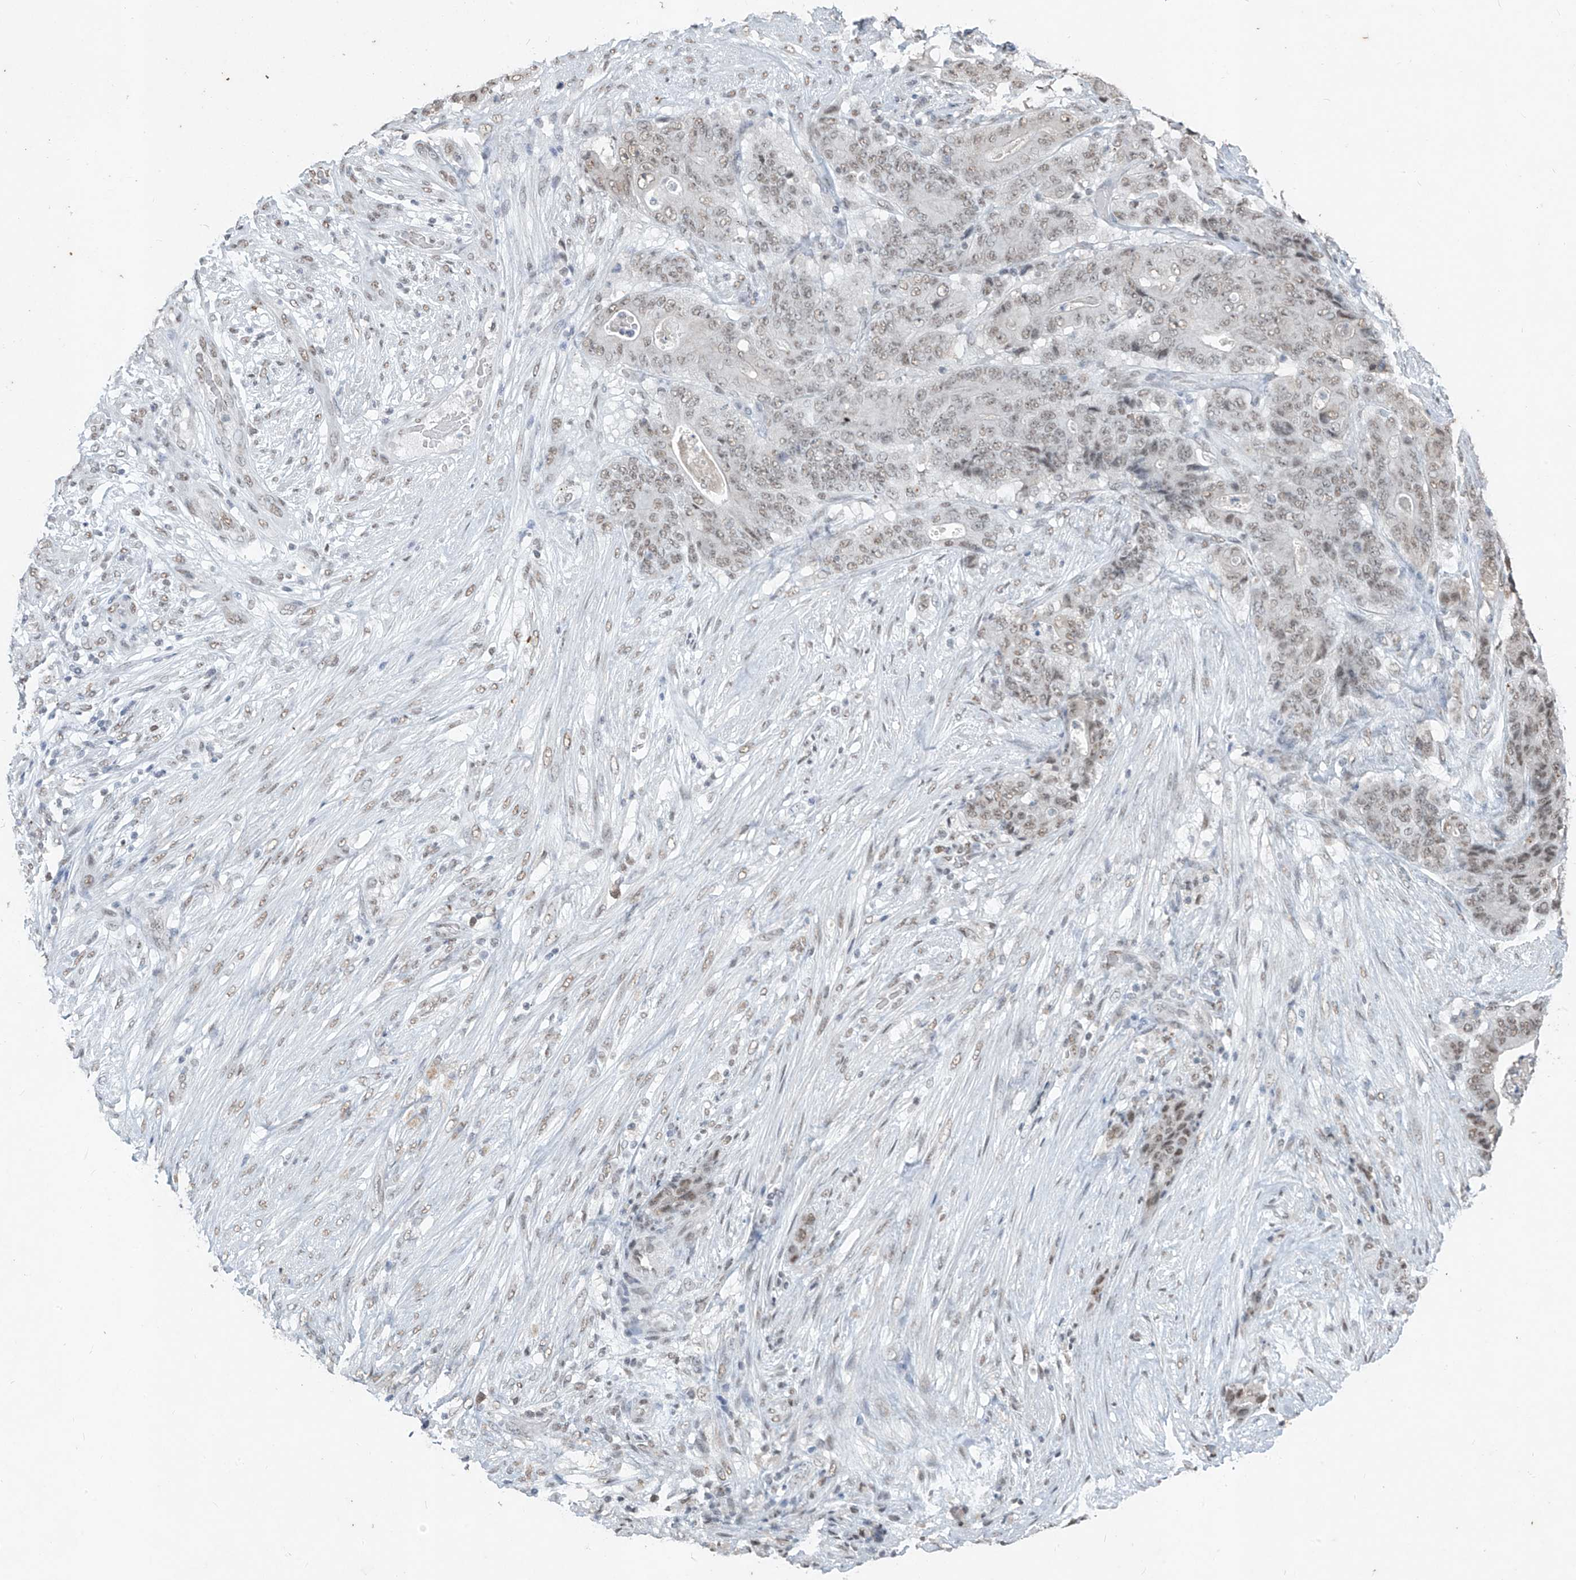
{"staining": {"intensity": "weak", "quantity": "25%-75%", "location": "nuclear"}, "tissue": "stomach cancer", "cell_type": "Tumor cells", "image_type": "cancer", "snomed": [{"axis": "morphology", "description": "Adenocarcinoma, NOS"}, {"axis": "topography", "description": "Stomach"}], "caption": "Protein staining of stomach cancer tissue demonstrates weak nuclear staining in about 25%-75% of tumor cells. (DAB IHC with brightfield microscopy, high magnification).", "gene": "TFEC", "patient": {"sex": "female", "age": 73}}